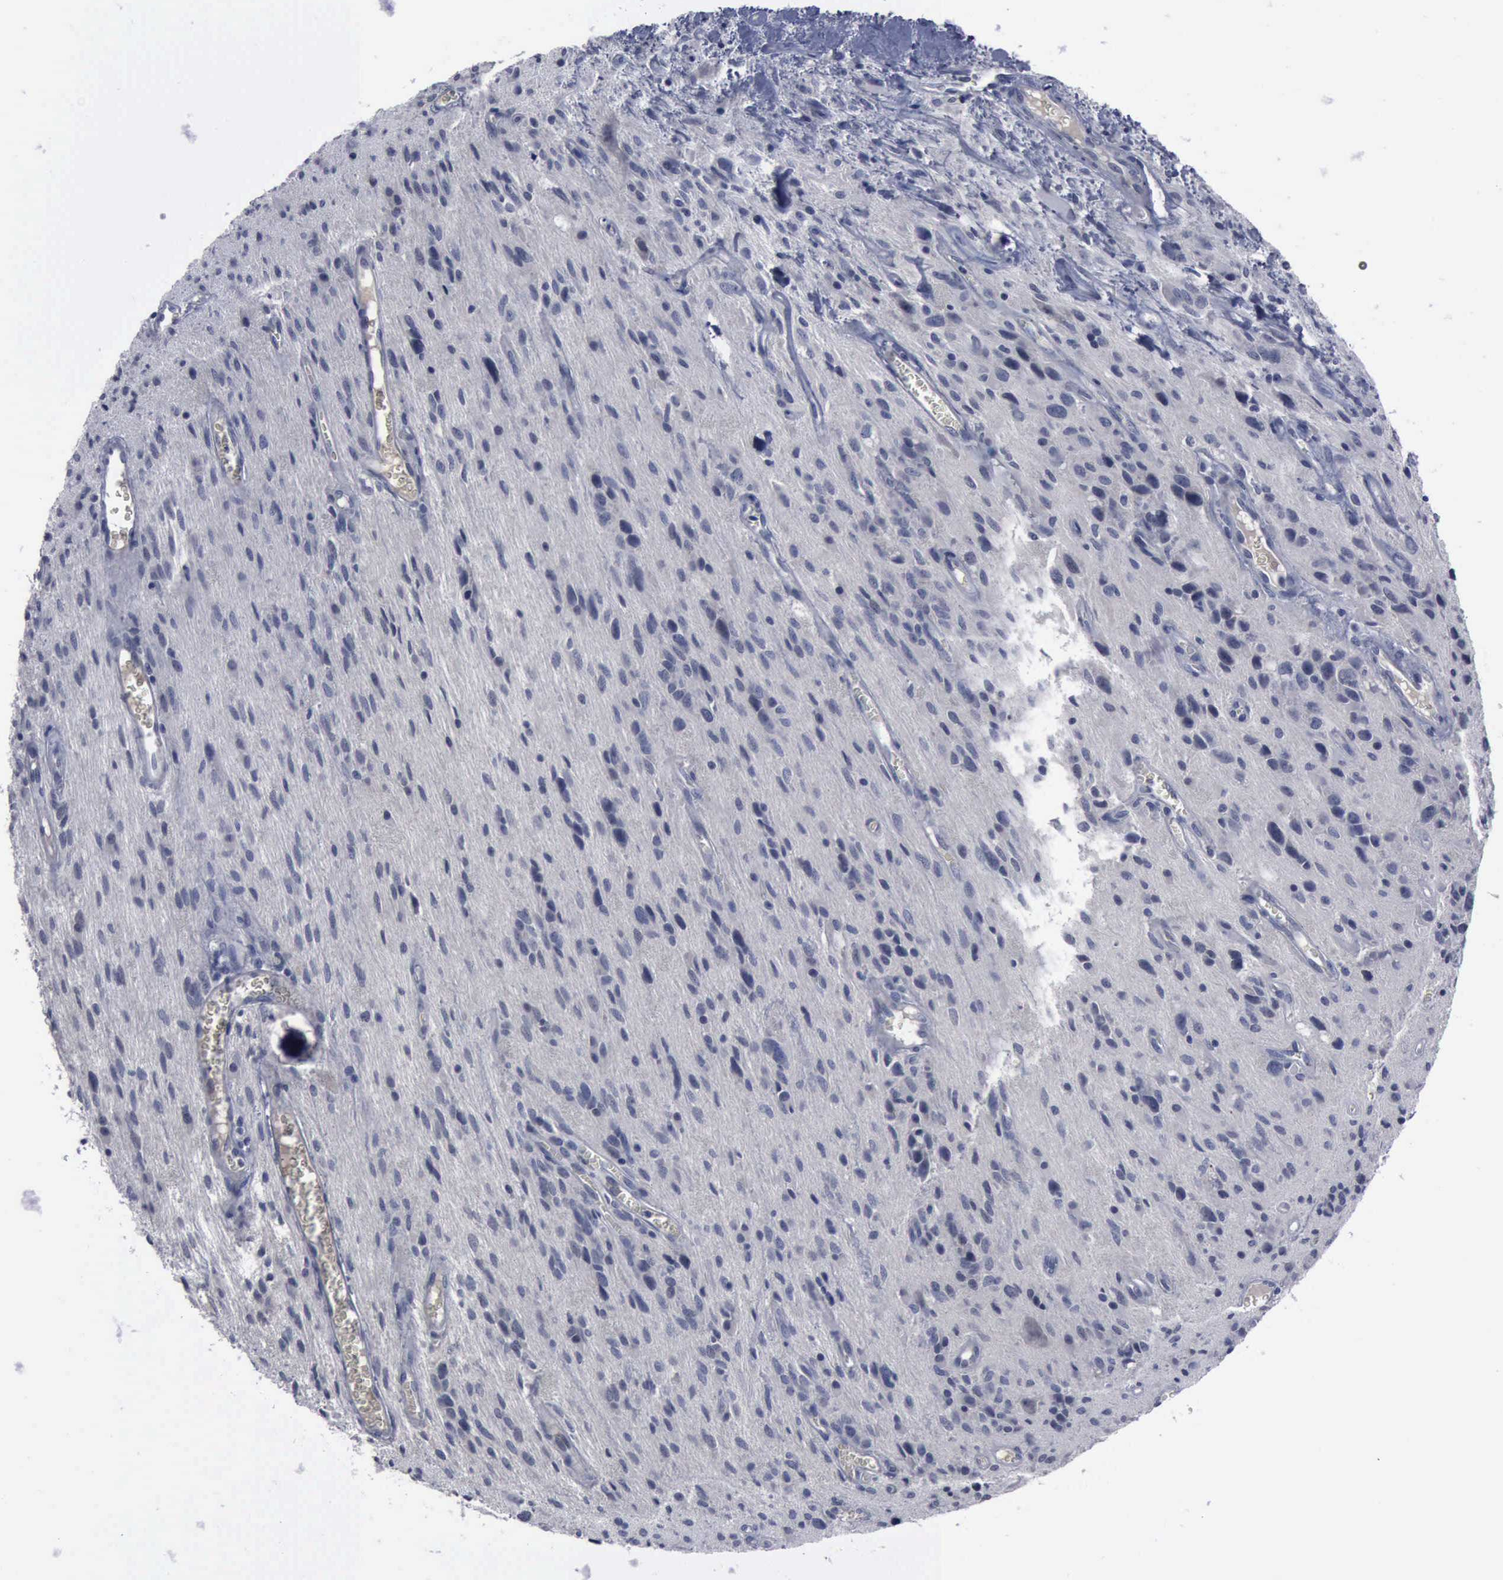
{"staining": {"intensity": "negative", "quantity": "none", "location": "none"}, "tissue": "glioma", "cell_type": "Tumor cells", "image_type": "cancer", "snomed": [{"axis": "morphology", "description": "Glioma, malignant, Low grade"}, {"axis": "topography", "description": "Brain"}], "caption": "This is an immunohistochemistry micrograph of low-grade glioma (malignant). There is no staining in tumor cells.", "gene": "MYO18B", "patient": {"sex": "female", "age": 15}}